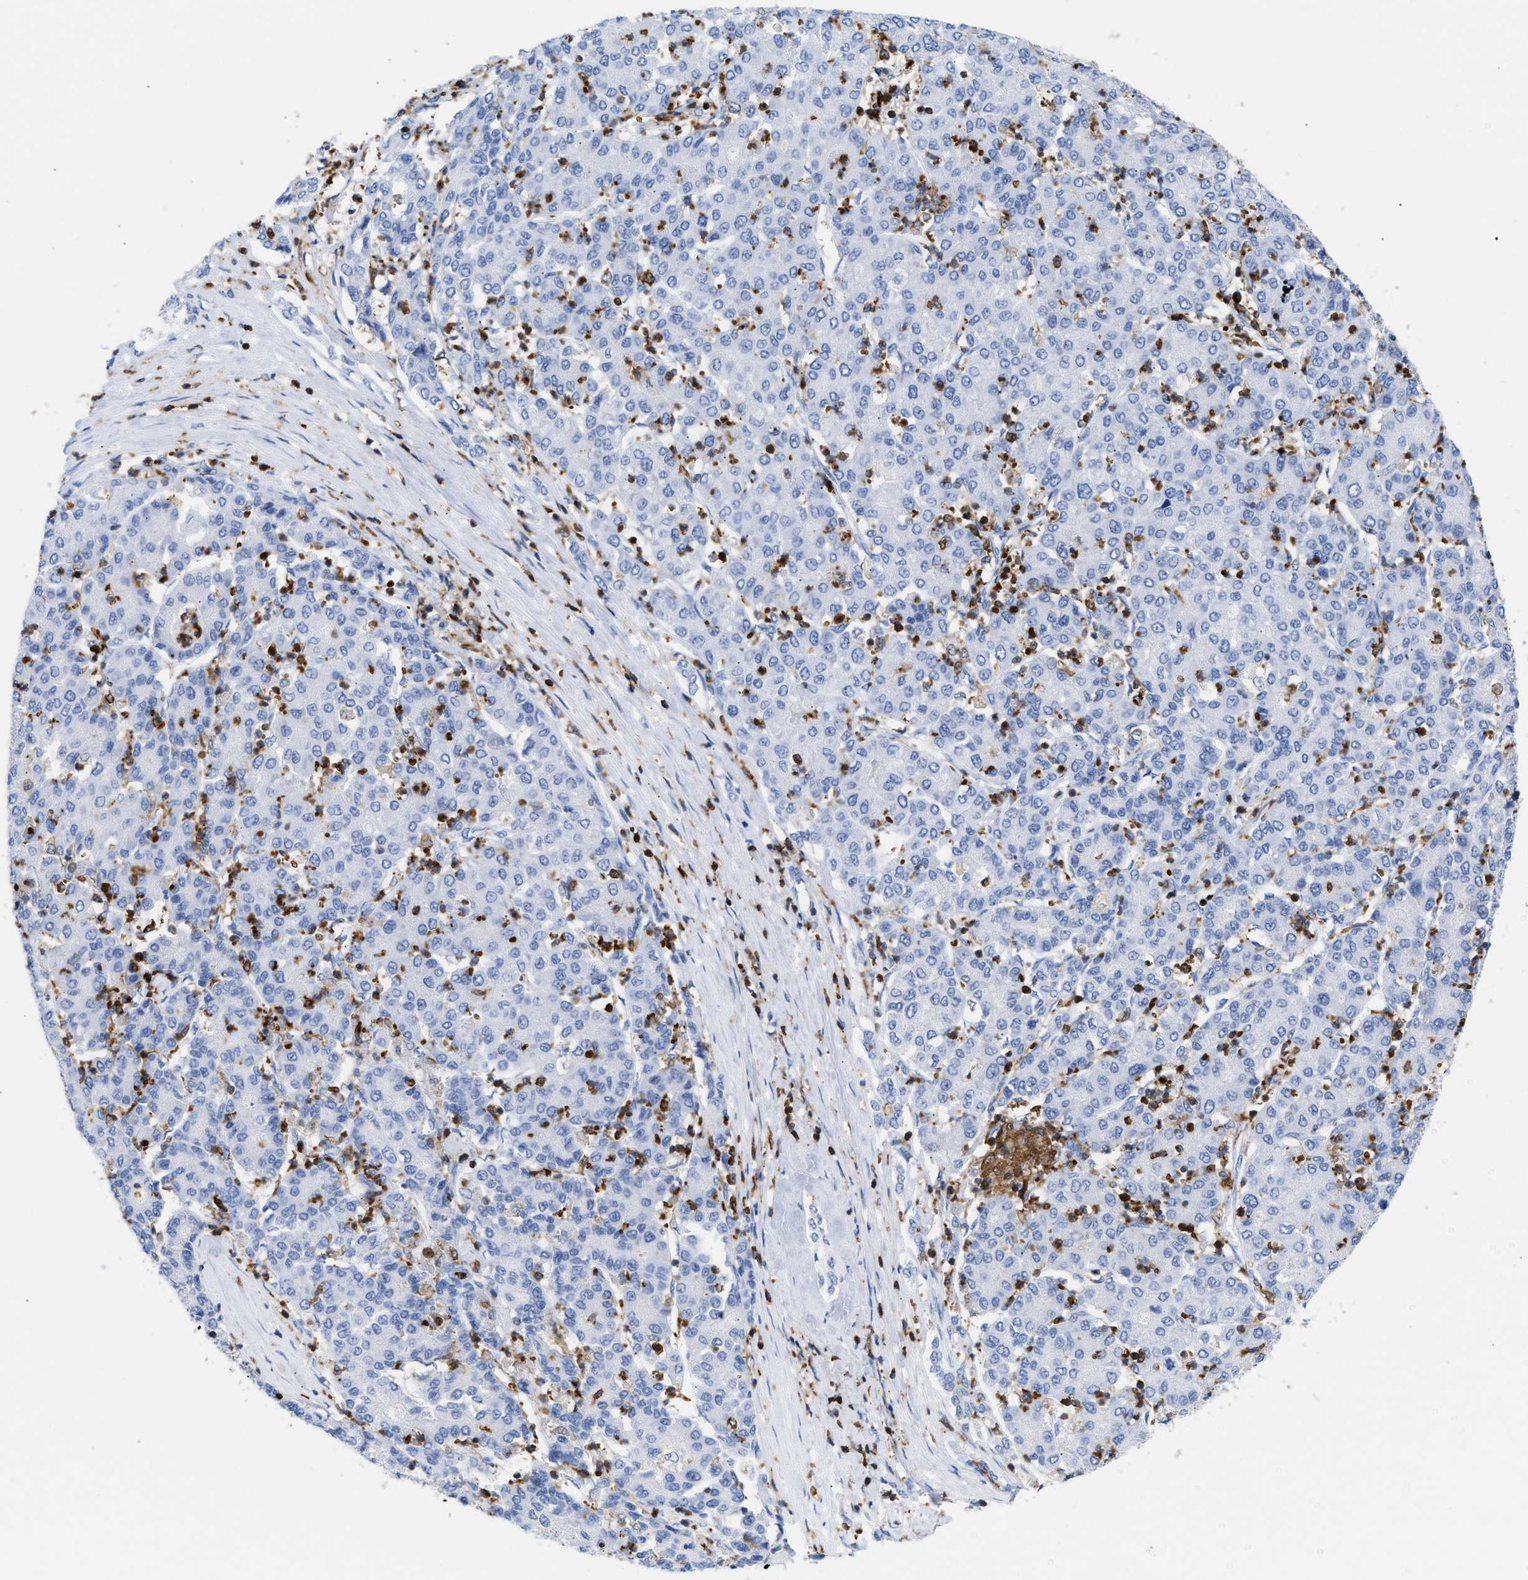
{"staining": {"intensity": "negative", "quantity": "none", "location": "none"}, "tissue": "liver cancer", "cell_type": "Tumor cells", "image_type": "cancer", "snomed": [{"axis": "morphology", "description": "Carcinoma, Hepatocellular, NOS"}, {"axis": "topography", "description": "Liver"}], "caption": "This photomicrograph is of liver cancer (hepatocellular carcinoma) stained with immunohistochemistry (IHC) to label a protein in brown with the nuclei are counter-stained blue. There is no expression in tumor cells.", "gene": "LCP1", "patient": {"sex": "male", "age": 65}}